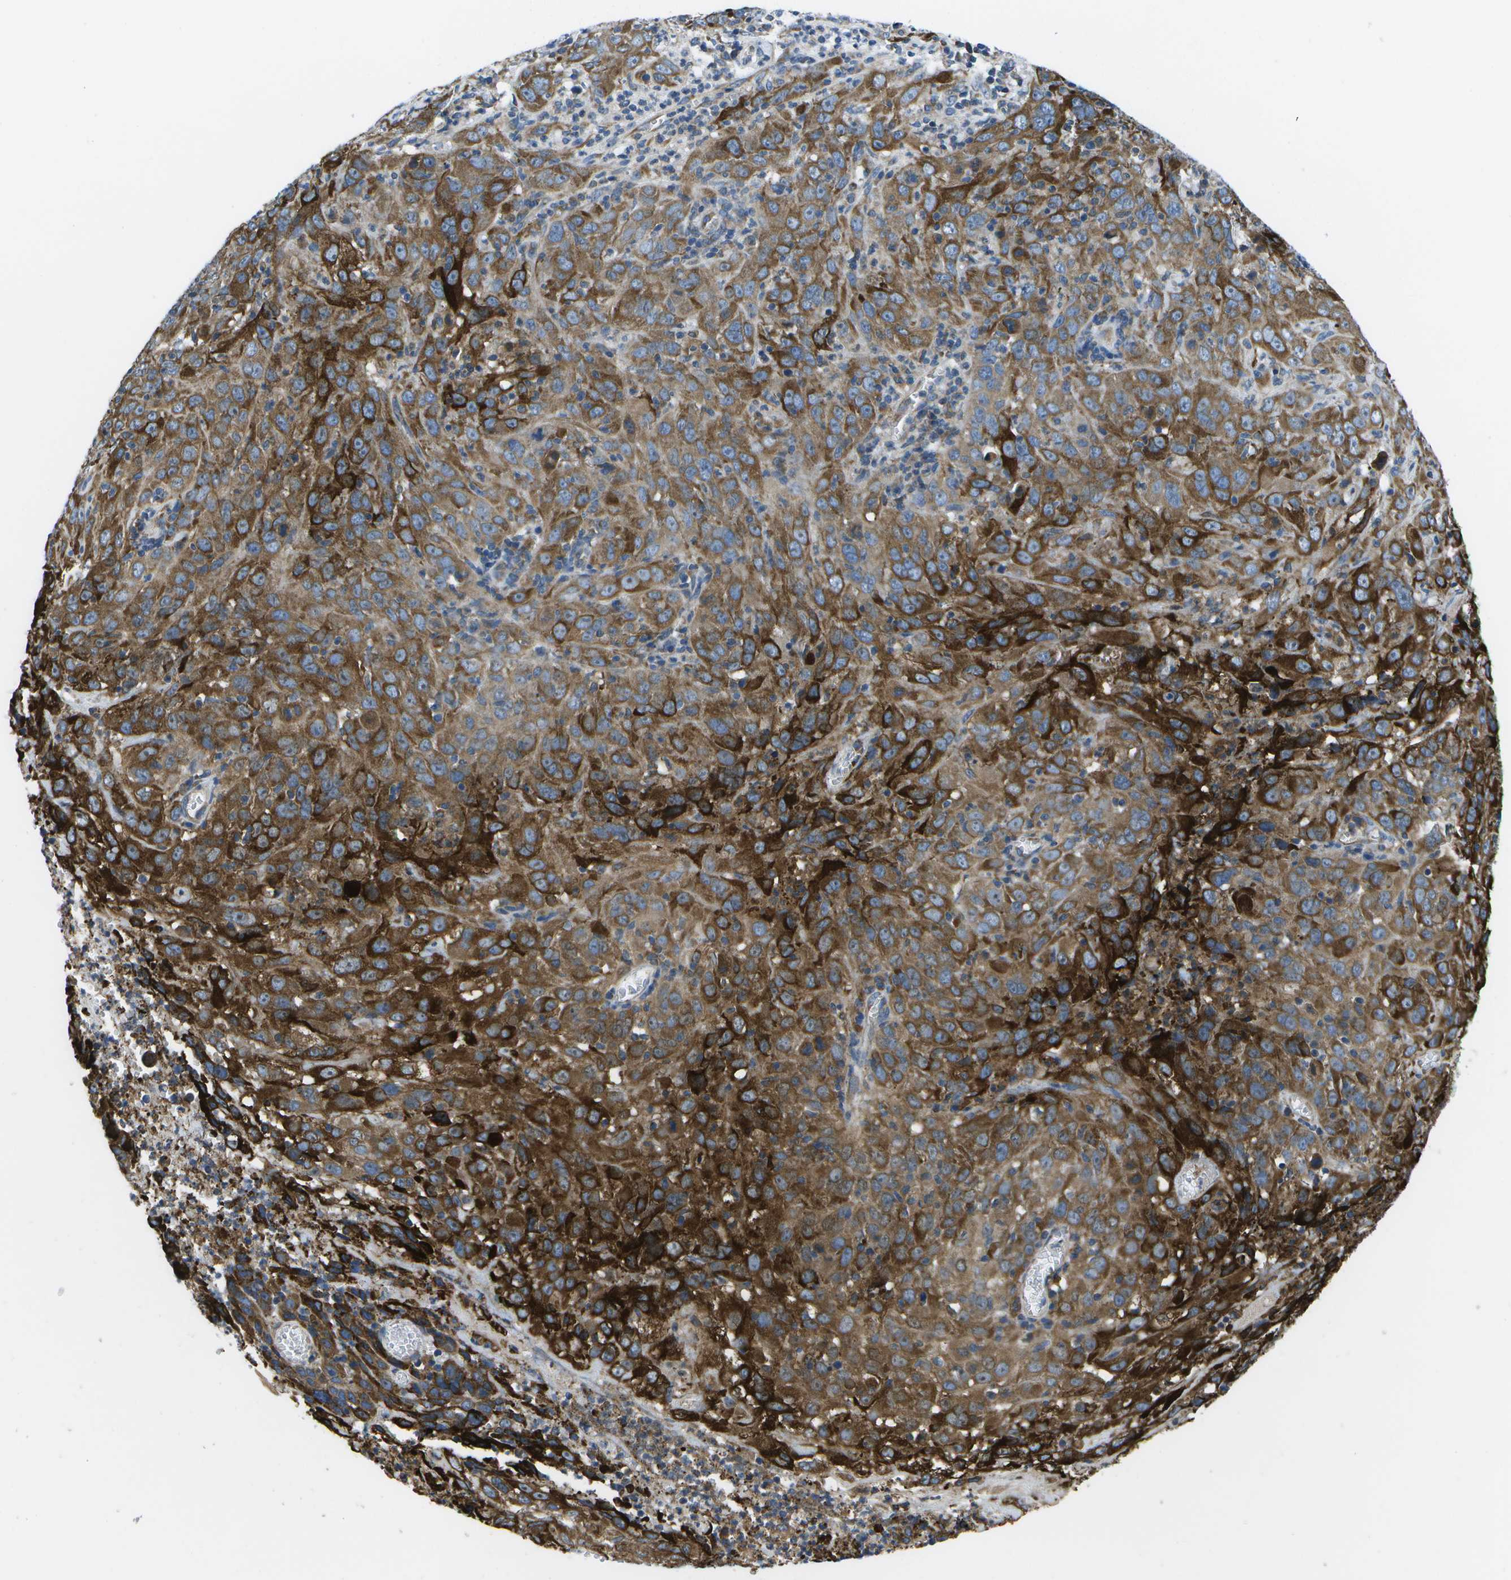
{"staining": {"intensity": "strong", "quantity": ">75%", "location": "cytoplasmic/membranous,nuclear"}, "tissue": "cervical cancer", "cell_type": "Tumor cells", "image_type": "cancer", "snomed": [{"axis": "morphology", "description": "Squamous cell carcinoma, NOS"}, {"axis": "topography", "description": "Cervix"}], "caption": "High-magnification brightfield microscopy of cervical cancer stained with DAB (3,3'-diaminobenzidine) (brown) and counterstained with hematoxylin (blue). tumor cells exhibit strong cytoplasmic/membranous and nuclear staining is identified in approximately>75% of cells. (brown staining indicates protein expression, while blue staining denotes nuclei).", "gene": "GDF5", "patient": {"sex": "female", "age": 32}}